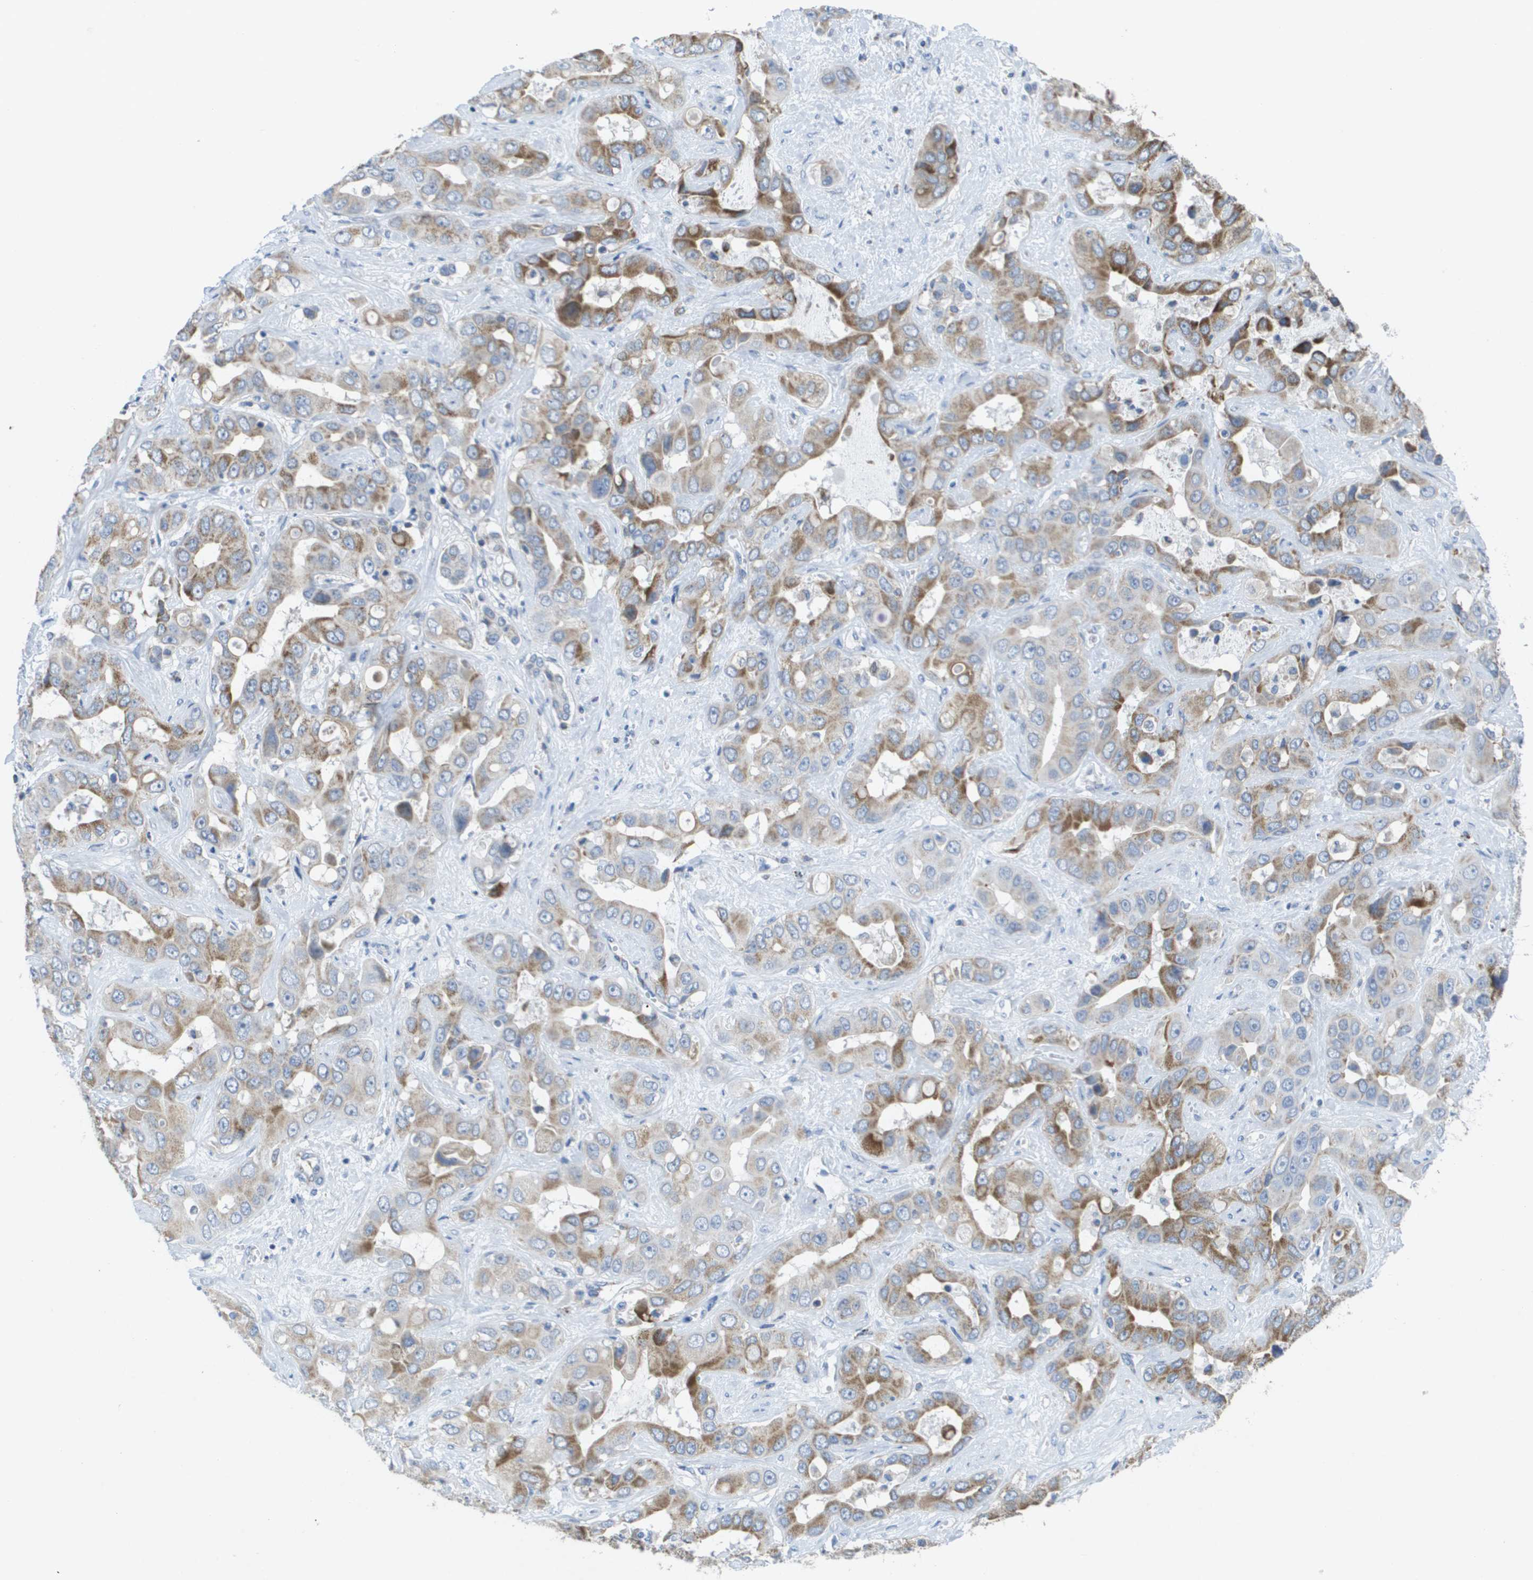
{"staining": {"intensity": "moderate", "quantity": "25%-75%", "location": "cytoplasmic/membranous"}, "tissue": "liver cancer", "cell_type": "Tumor cells", "image_type": "cancer", "snomed": [{"axis": "morphology", "description": "Cholangiocarcinoma"}, {"axis": "topography", "description": "Liver"}], "caption": "Immunohistochemistry (IHC) (DAB (3,3'-diaminobenzidine)) staining of human liver cancer reveals moderate cytoplasmic/membranous protein positivity in about 25%-75% of tumor cells.", "gene": "TMEM223", "patient": {"sex": "female", "age": 52}}